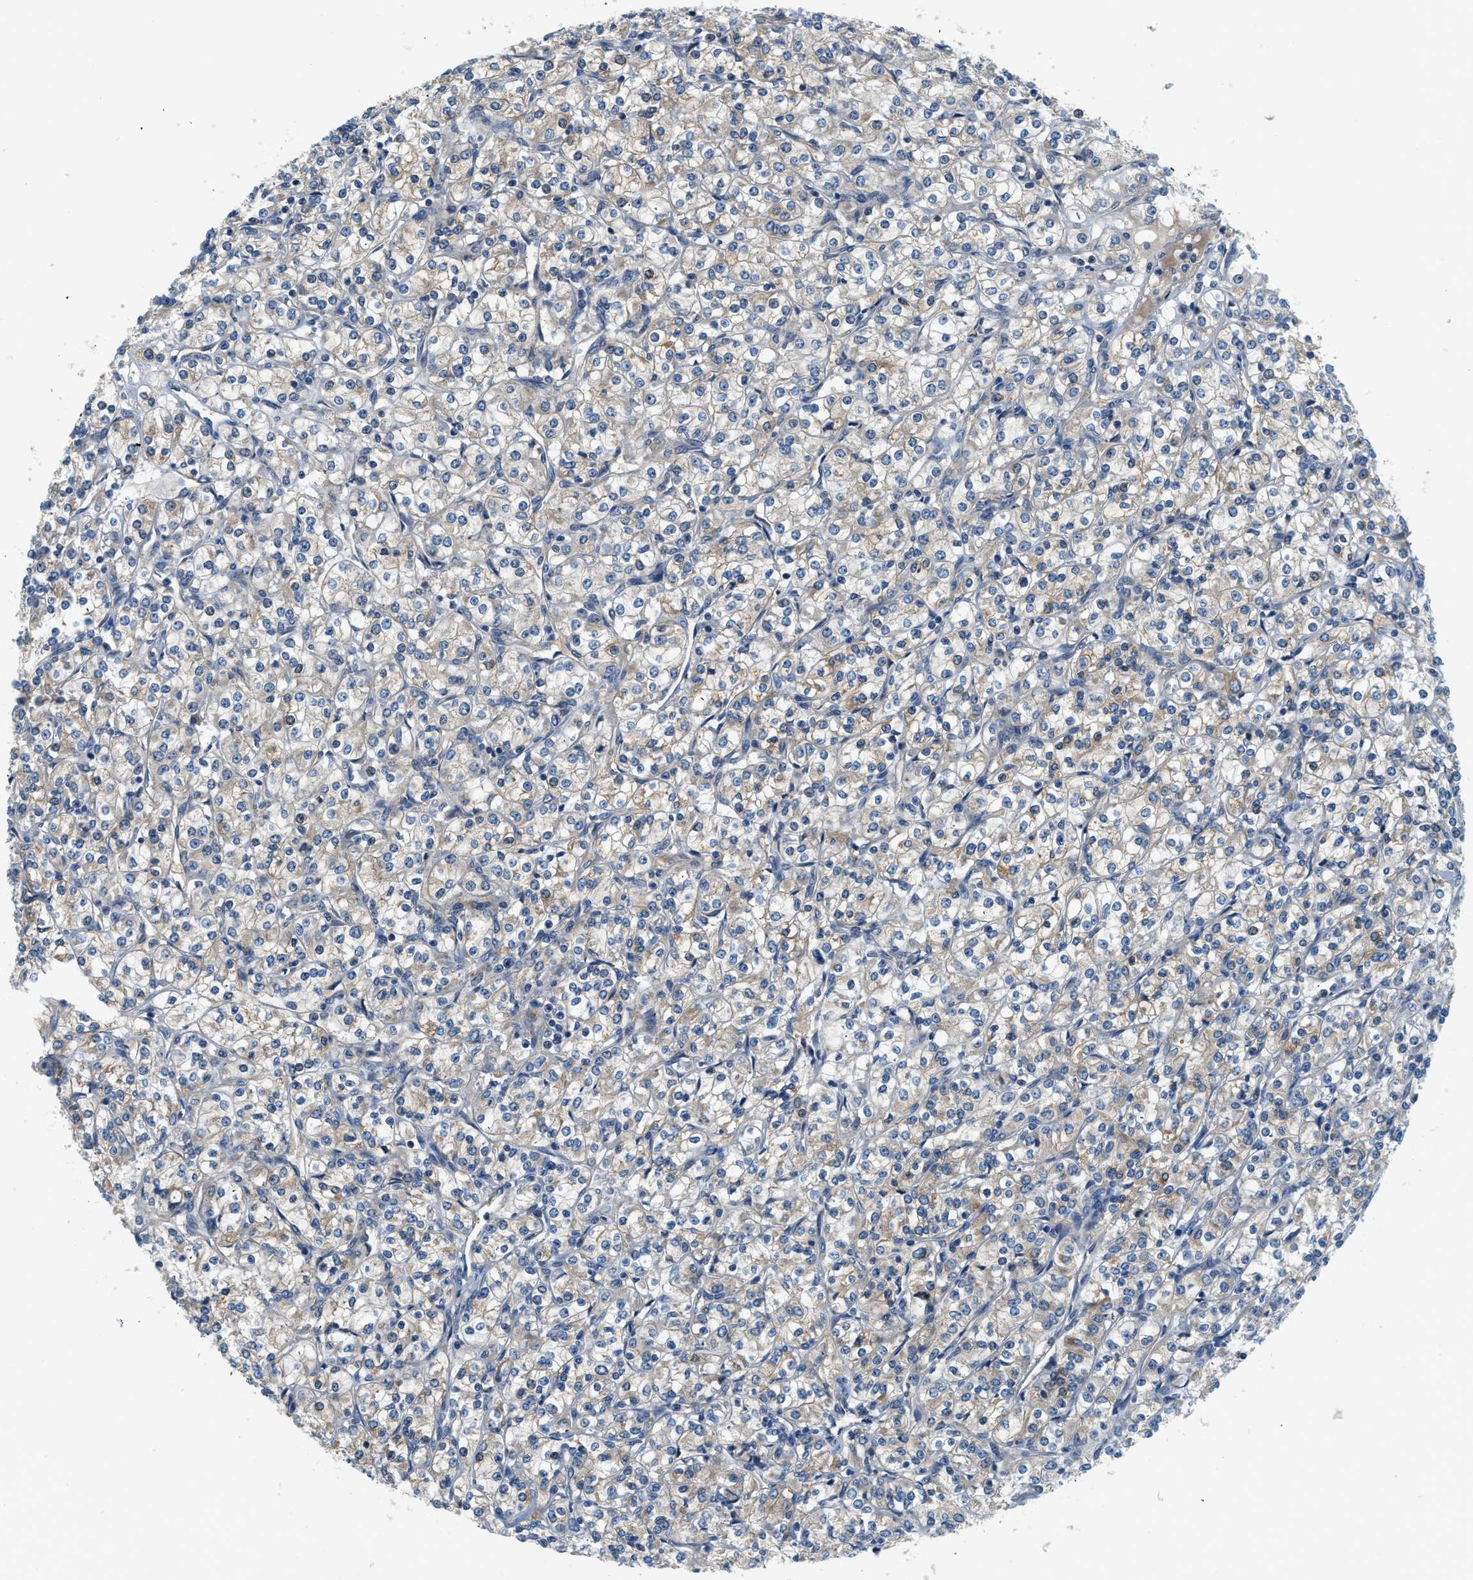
{"staining": {"intensity": "weak", "quantity": "25%-75%", "location": "cytoplasmic/membranous"}, "tissue": "renal cancer", "cell_type": "Tumor cells", "image_type": "cancer", "snomed": [{"axis": "morphology", "description": "Adenocarcinoma, NOS"}, {"axis": "topography", "description": "Kidney"}], "caption": "A photomicrograph of human renal adenocarcinoma stained for a protein reveals weak cytoplasmic/membranous brown staining in tumor cells.", "gene": "KCNK1", "patient": {"sex": "male", "age": 77}}